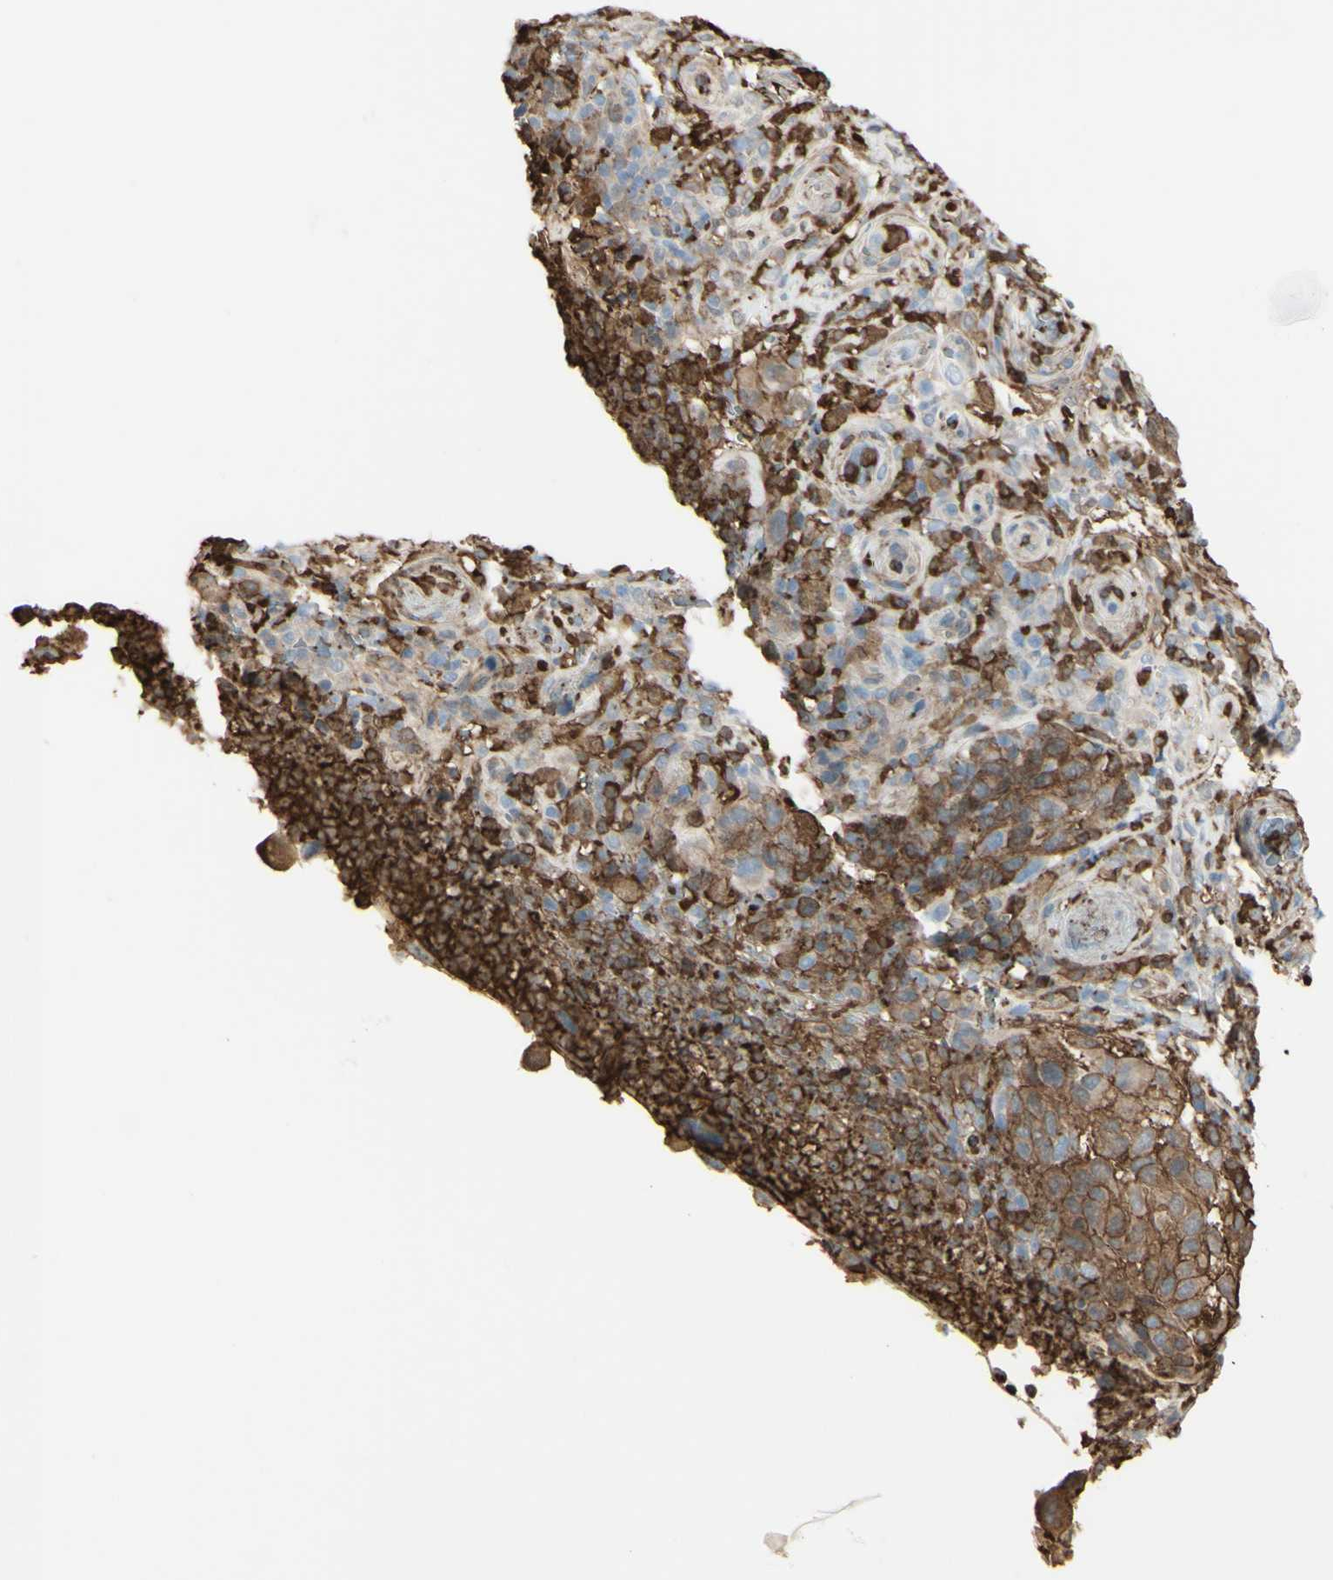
{"staining": {"intensity": "moderate", "quantity": ">75%", "location": "cytoplasmic/membranous"}, "tissue": "melanoma", "cell_type": "Tumor cells", "image_type": "cancer", "snomed": [{"axis": "morphology", "description": "Malignant melanoma, NOS"}, {"axis": "topography", "description": "Skin"}], "caption": "Human malignant melanoma stained with a protein marker exhibits moderate staining in tumor cells.", "gene": "GSN", "patient": {"sex": "female", "age": 73}}